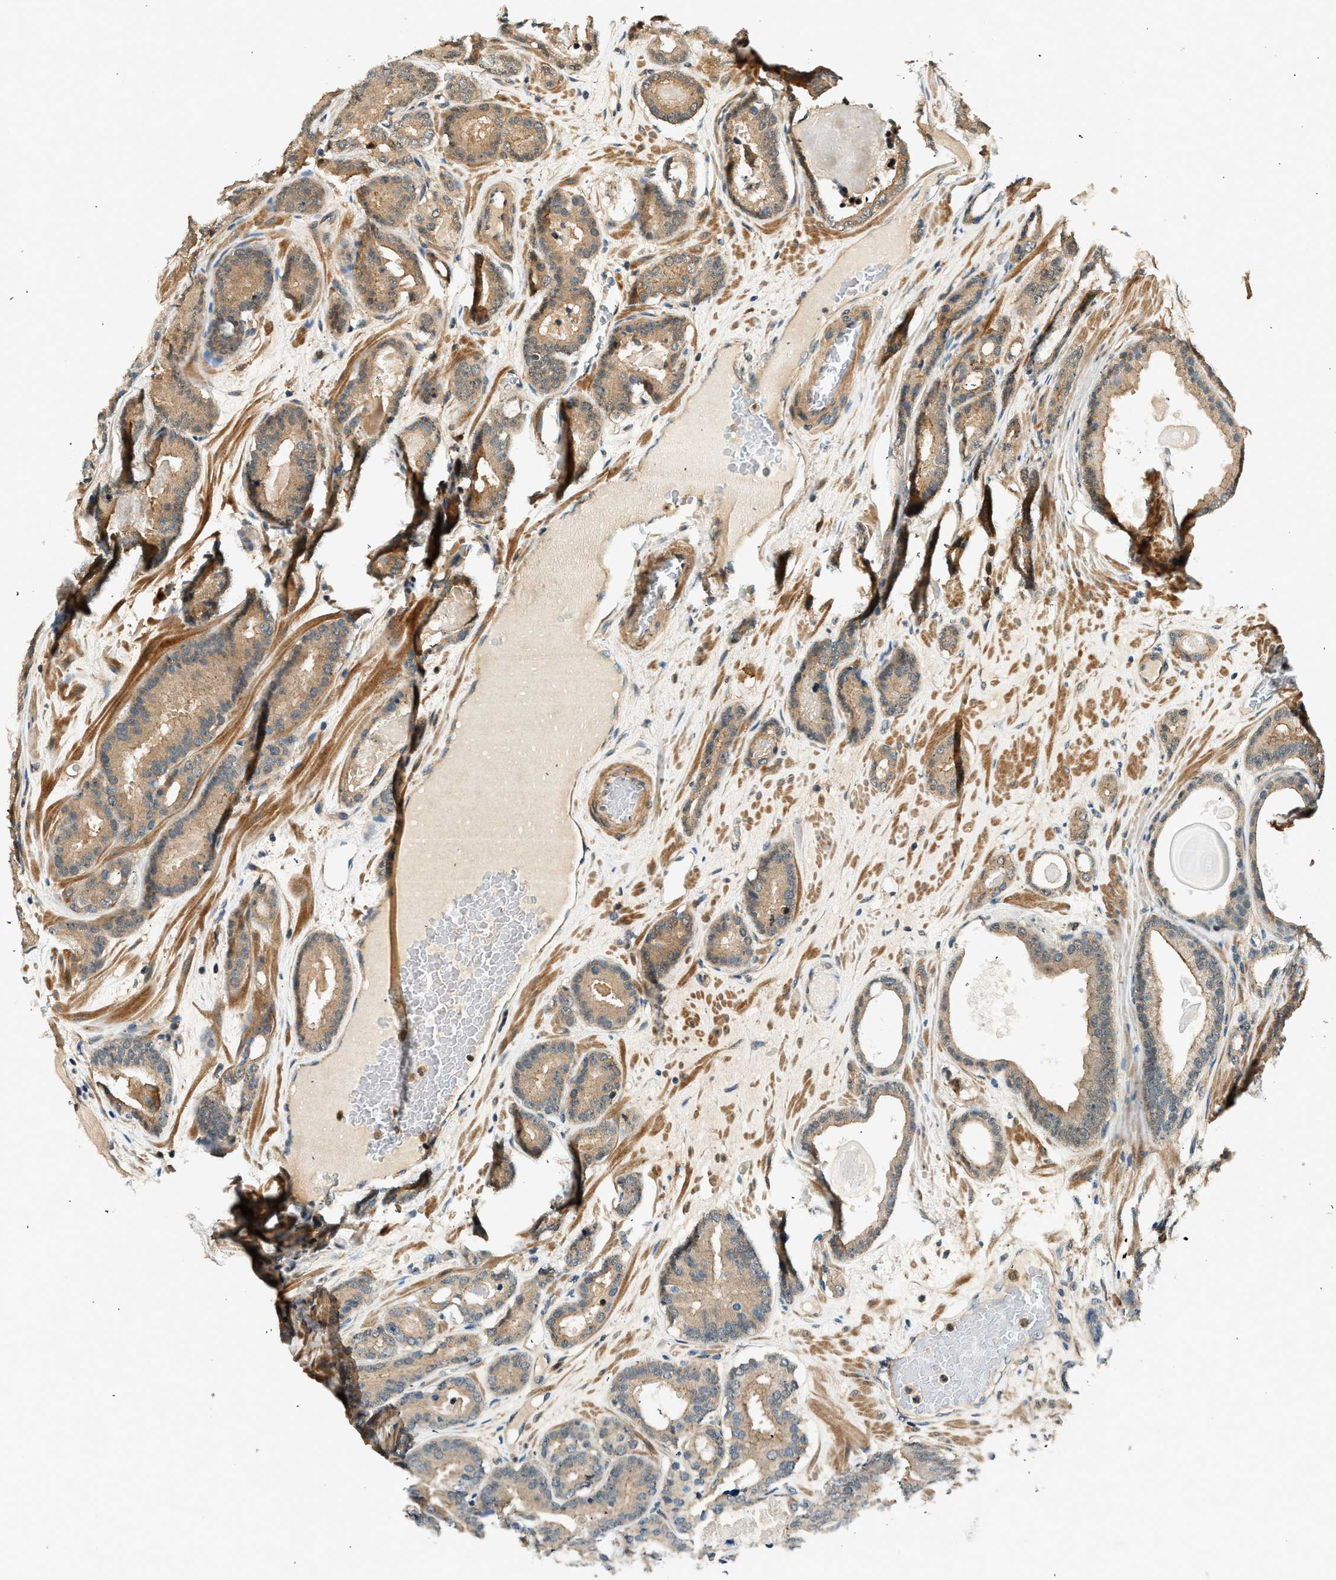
{"staining": {"intensity": "moderate", "quantity": ">75%", "location": "cytoplasmic/membranous"}, "tissue": "prostate cancer", "cell_type": "Tumor cells", "image_type": "cancer", "snomed": [{"axis": "morphology", "description": "Adenocarcinoma, High grade"}, {"axis": "topography", "description": "Prostate"}], "caption": "This image reveals IHC staining of adenocarcinoma (high-grade) (prostate), with medium moderate cytoplasmic/membranous expression in approximately >75% of tumor cells.", "gene": "ARHGEF11", "patient": {"sex": "male", "age": 60}}